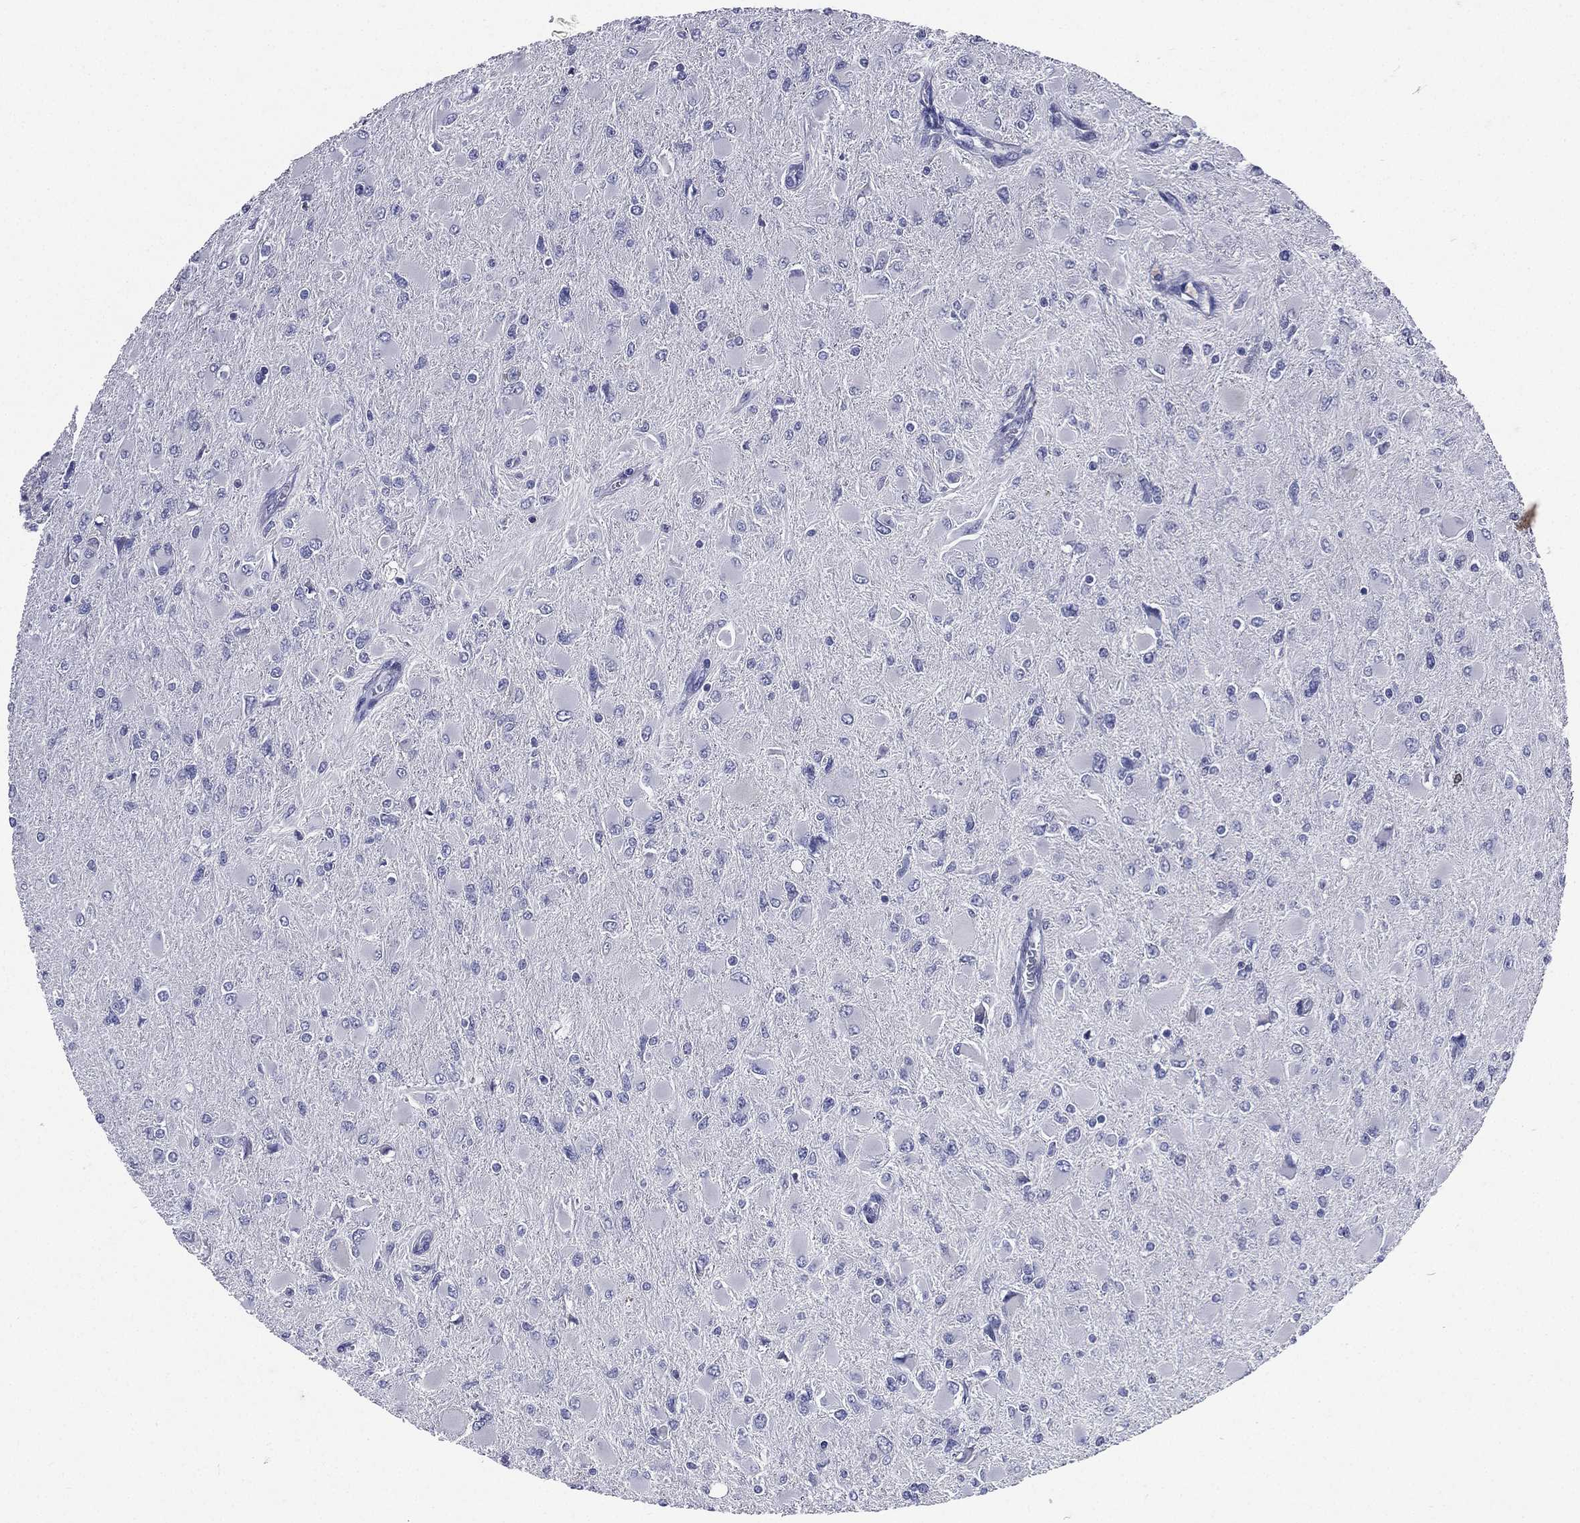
{"staining": {"intensity": "negative", "quantity": "none", "location": "none"}, "tissue": "glioma", "cell_type": "Tumor cells", "image_type": "cancer", "snomed": [{"axis": "morphology", "description": "Glioma, malignant, High grade"}, {"axis": "topography", "description": "Cerebral cortex"}], "caption": "This is an immunohistochemistry (IHC) histopathology image of glioma. There is no staining in tumor cells.", "gene": "TGM1", "patient": {"sex": "female", "age": 36}}